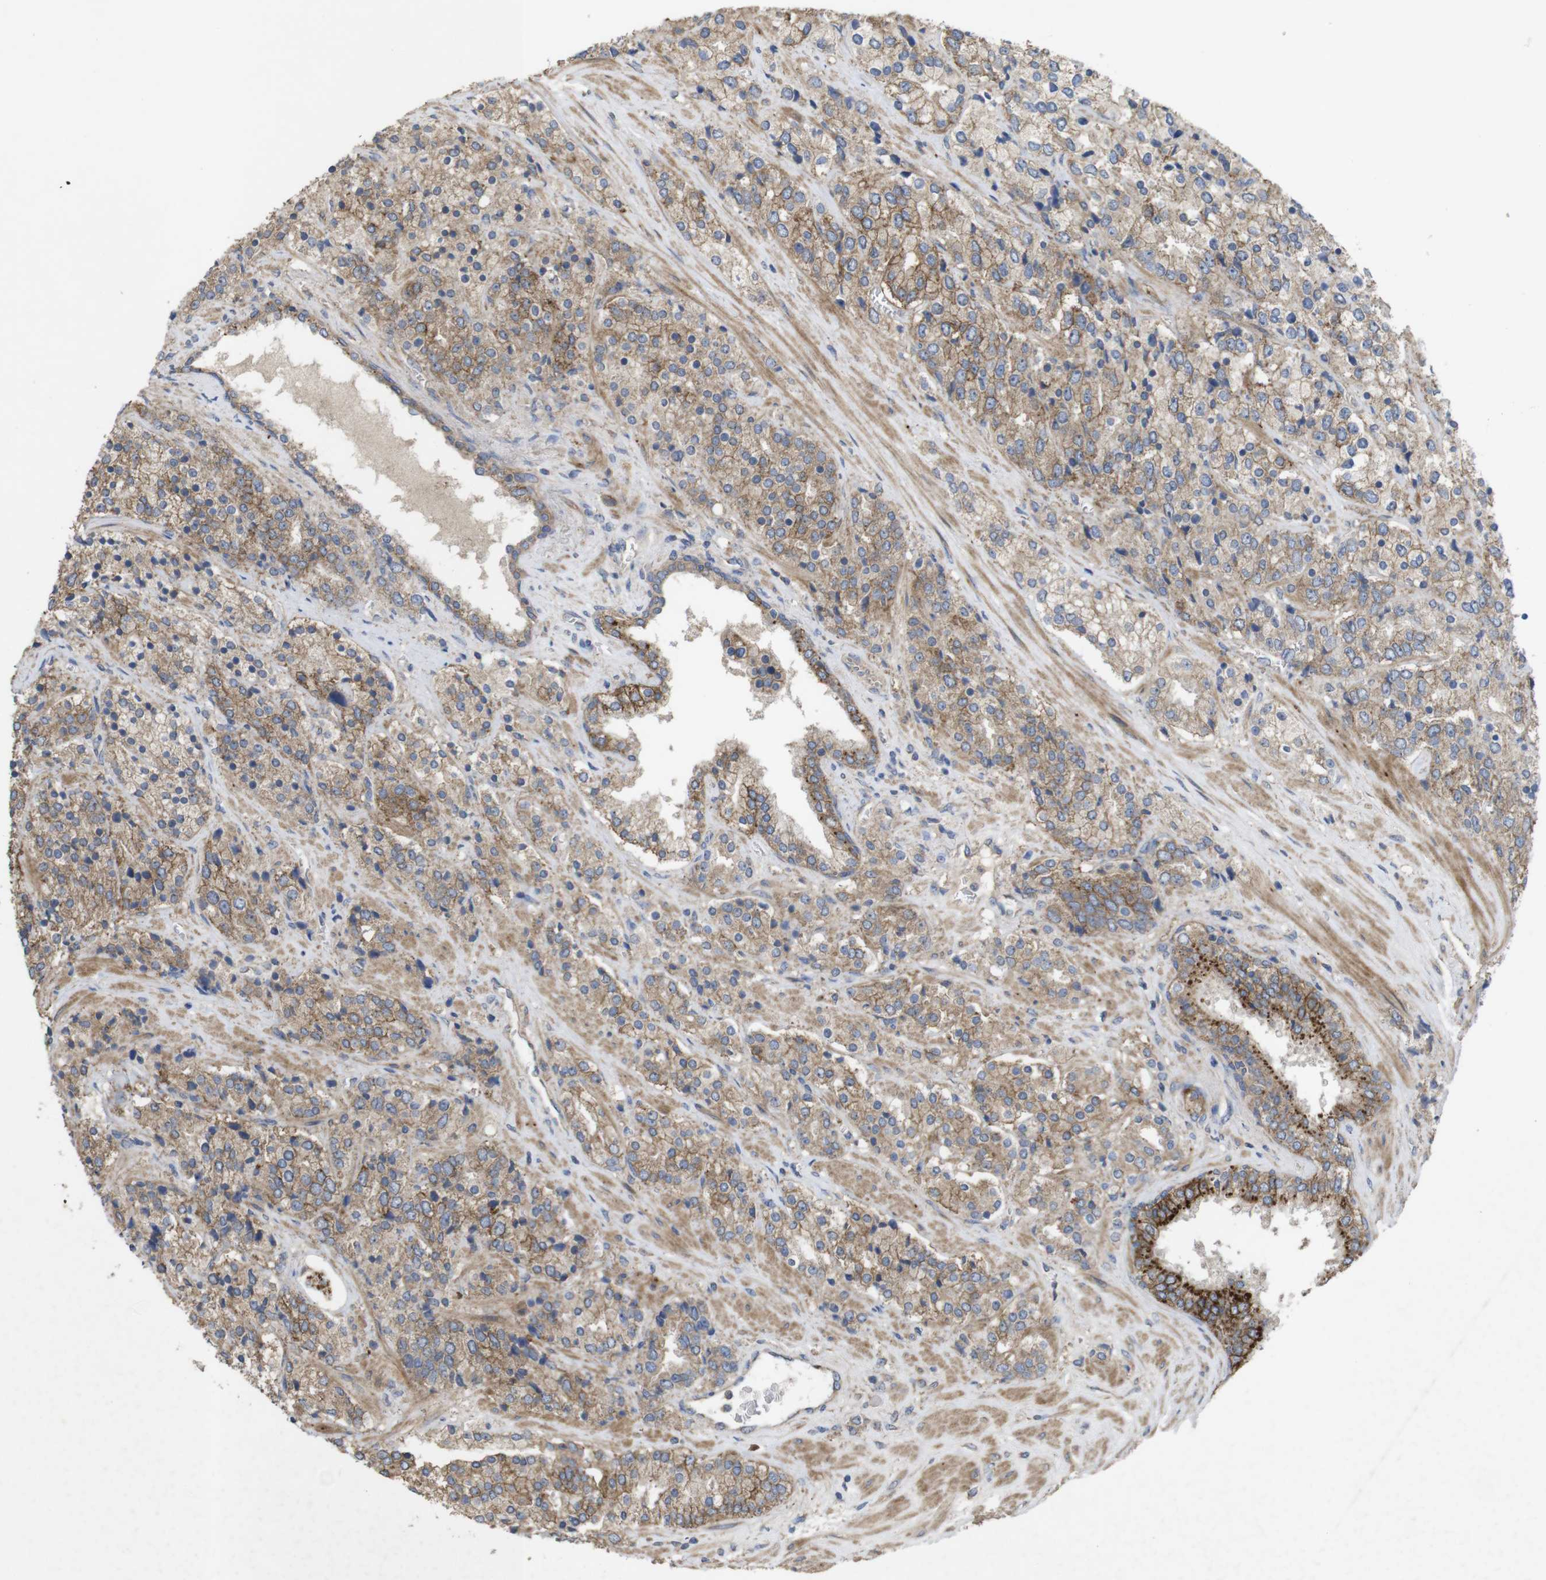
{"staining": {"intensity": "moderate", "quantity": ">75%", "location": "cytoplasmic/membranous"}, "tissue": "prostate cancer", "cell_type": "Tumor cells", "image_type": "cancer", "snomed": [{"axis": "morphology", "description": "Adenocarcinoma, High grade"}, {"axis": "topography", "description": "Prostate"}], "caption": "This micrograph displays adenocarcinoma (high-grade) (prostate) stained with immunohistochemistry to label a protein in brown. The cytoplasmic/membranous of tumor cells show moderate positivity for the protein. Nuclei are counter-stained blue.", "gene": "KCNS3", "patient": {"sex": "male", "age": 71}}